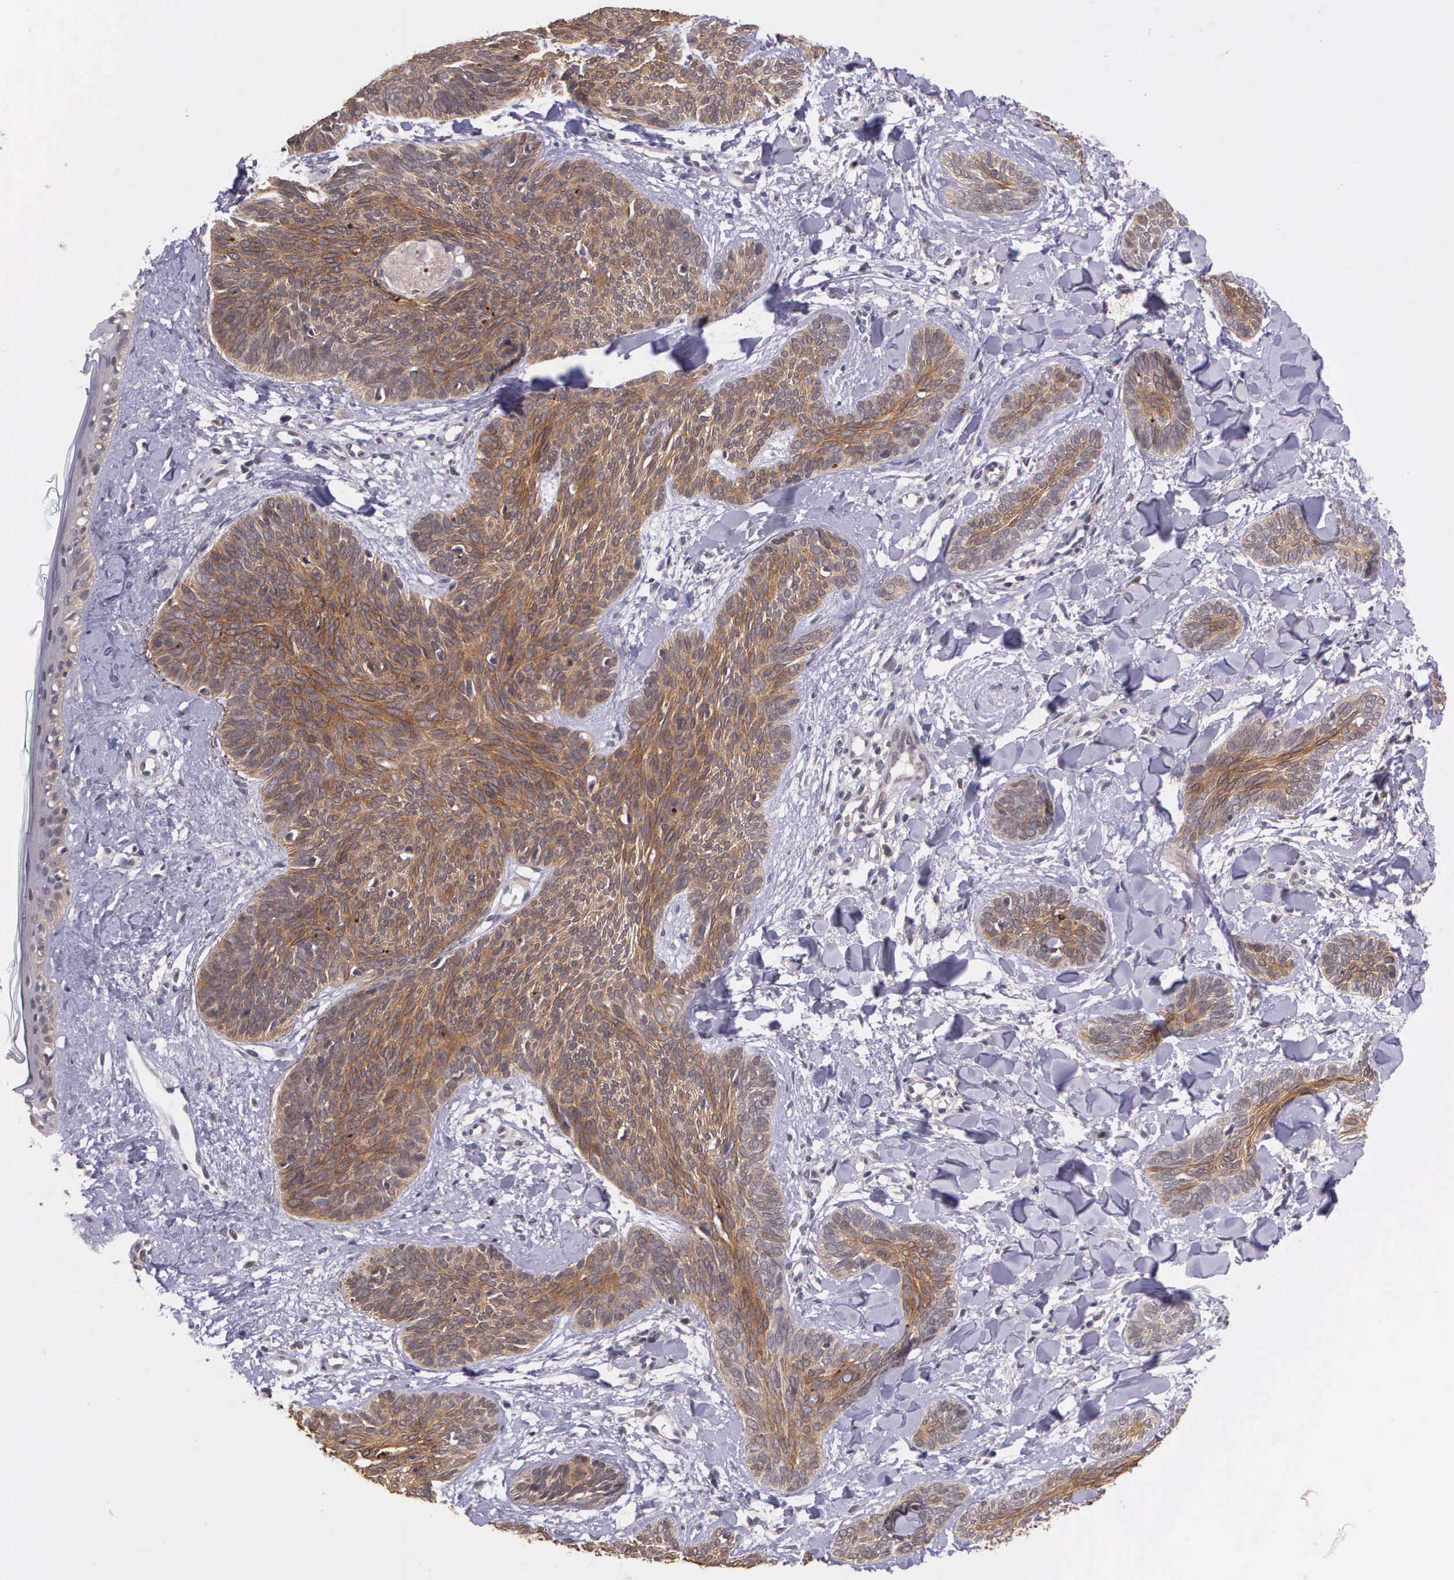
{"staining": {"intensity": "strong", "quantity": ">75%", "location": "cytoplasmic/membranous"}, "tissue": "skin cancer", "cell_type": "Tumor cells", "image_type": "cancer", "snomed": [{"axis": "morphology", "description": "Basal cell carcinoma"}, {"axis": "topography", "description": "Skin"}], "caption": "An immunohistochemistry (IHC) histopathology image of tumor tissue is shown. Protein staining in brown highlights strong cytoplasmic/membranous positivity in skin cancer (basal cell carcinoma) within tumor cells. (IHC, brightfield microscopy, high magnification).", "gene": "PRICKLE3", "patient": {"sex": "female", "age": 81}}